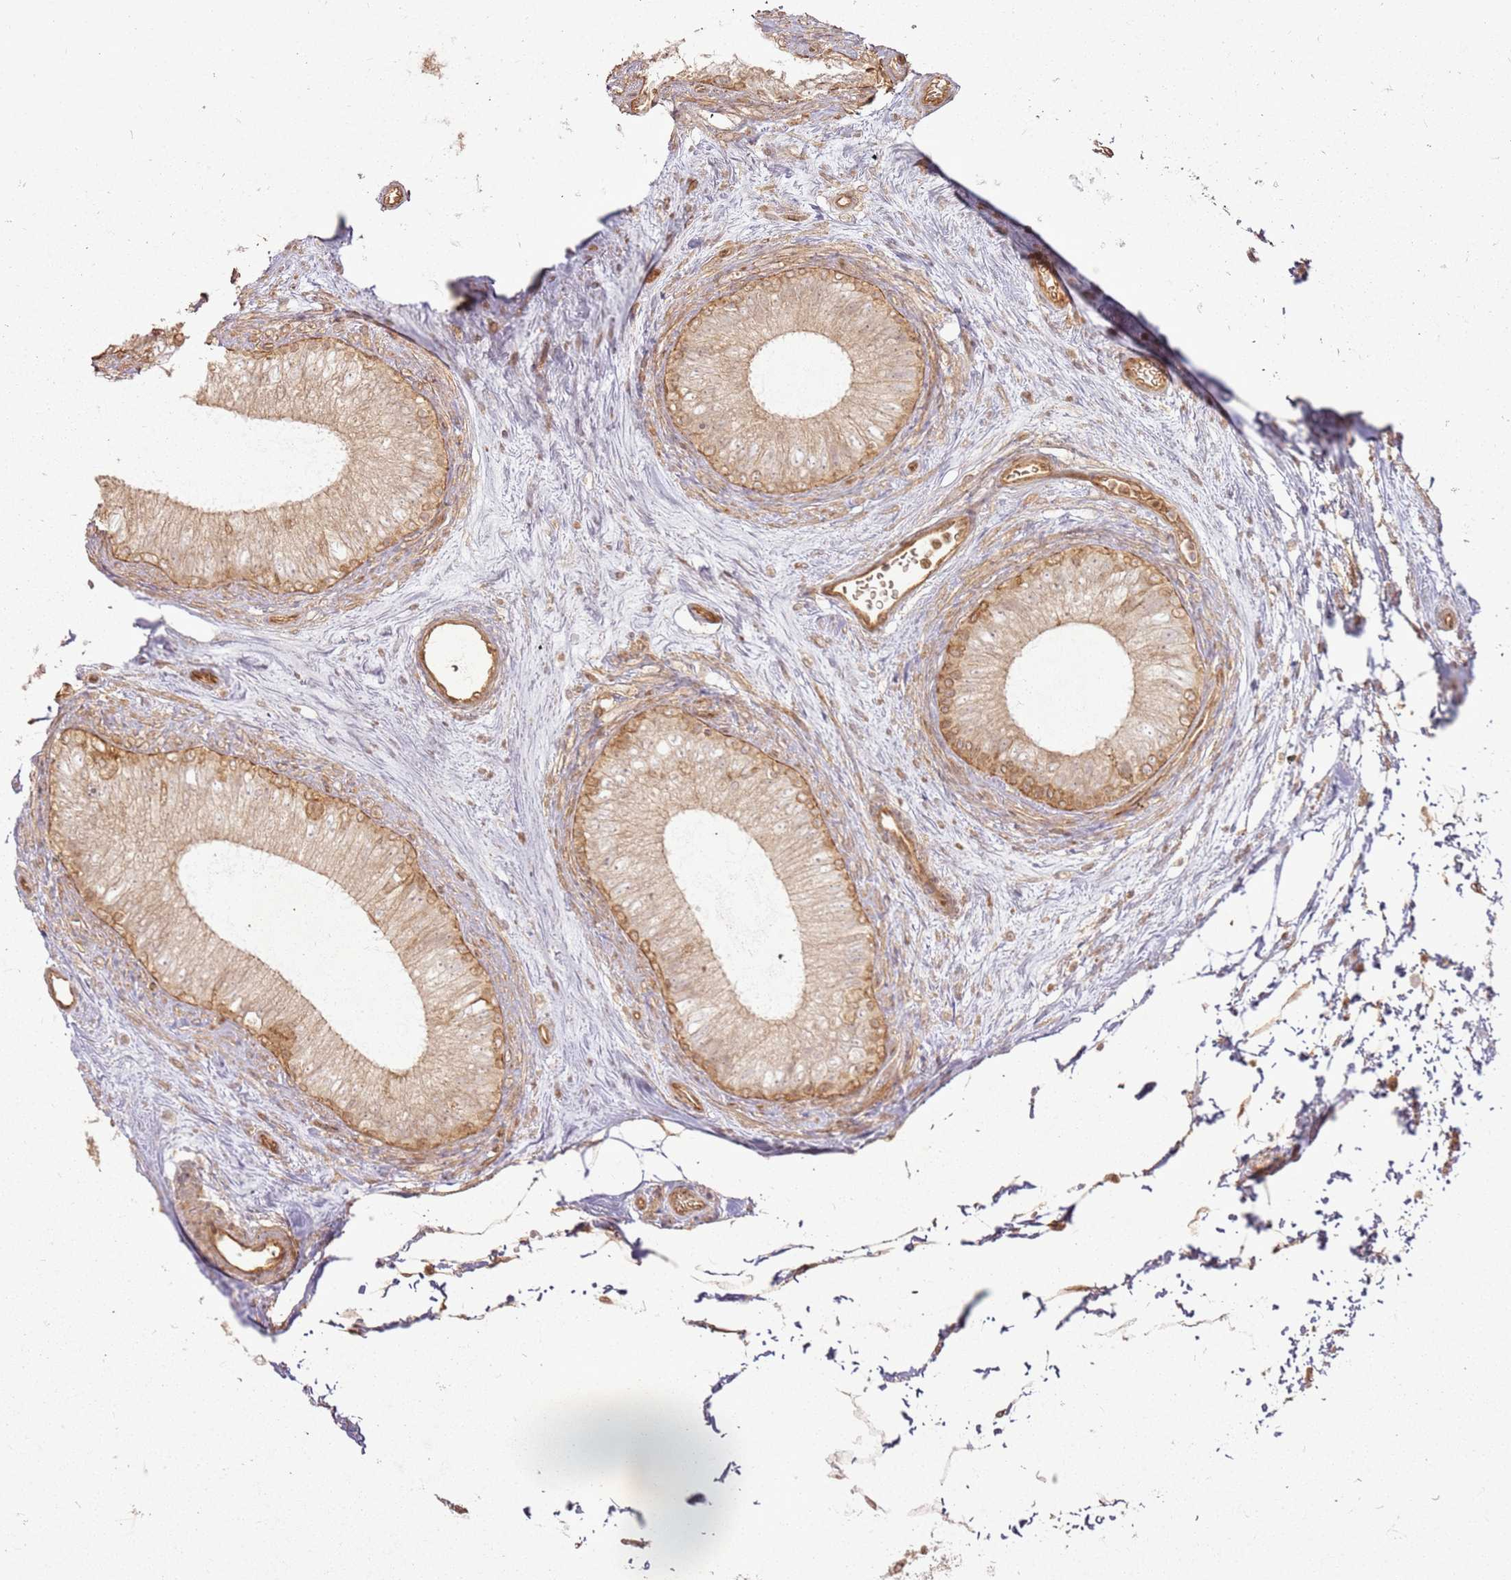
{"staining": {"intensity": "moderate", "quantity": ">75%", "location": "cytoplasmic/membranous"}, "tissue": "epididymis", "cell_type": "Glandular cells", "image_type": "normal", "snomed": [{"axis": "morphology", "description": "Normal tissue, NOS"}, {"axis": "topography", "description": "Epididymis"}], "caption": "This is an image of immunohistochemistry staining of benign epididymis, which shows moderate expression in the cytoplasmic/membranous of glandular cells.", "gene": "ZNF776", "patient": {"sex": "male", "age": 71}}